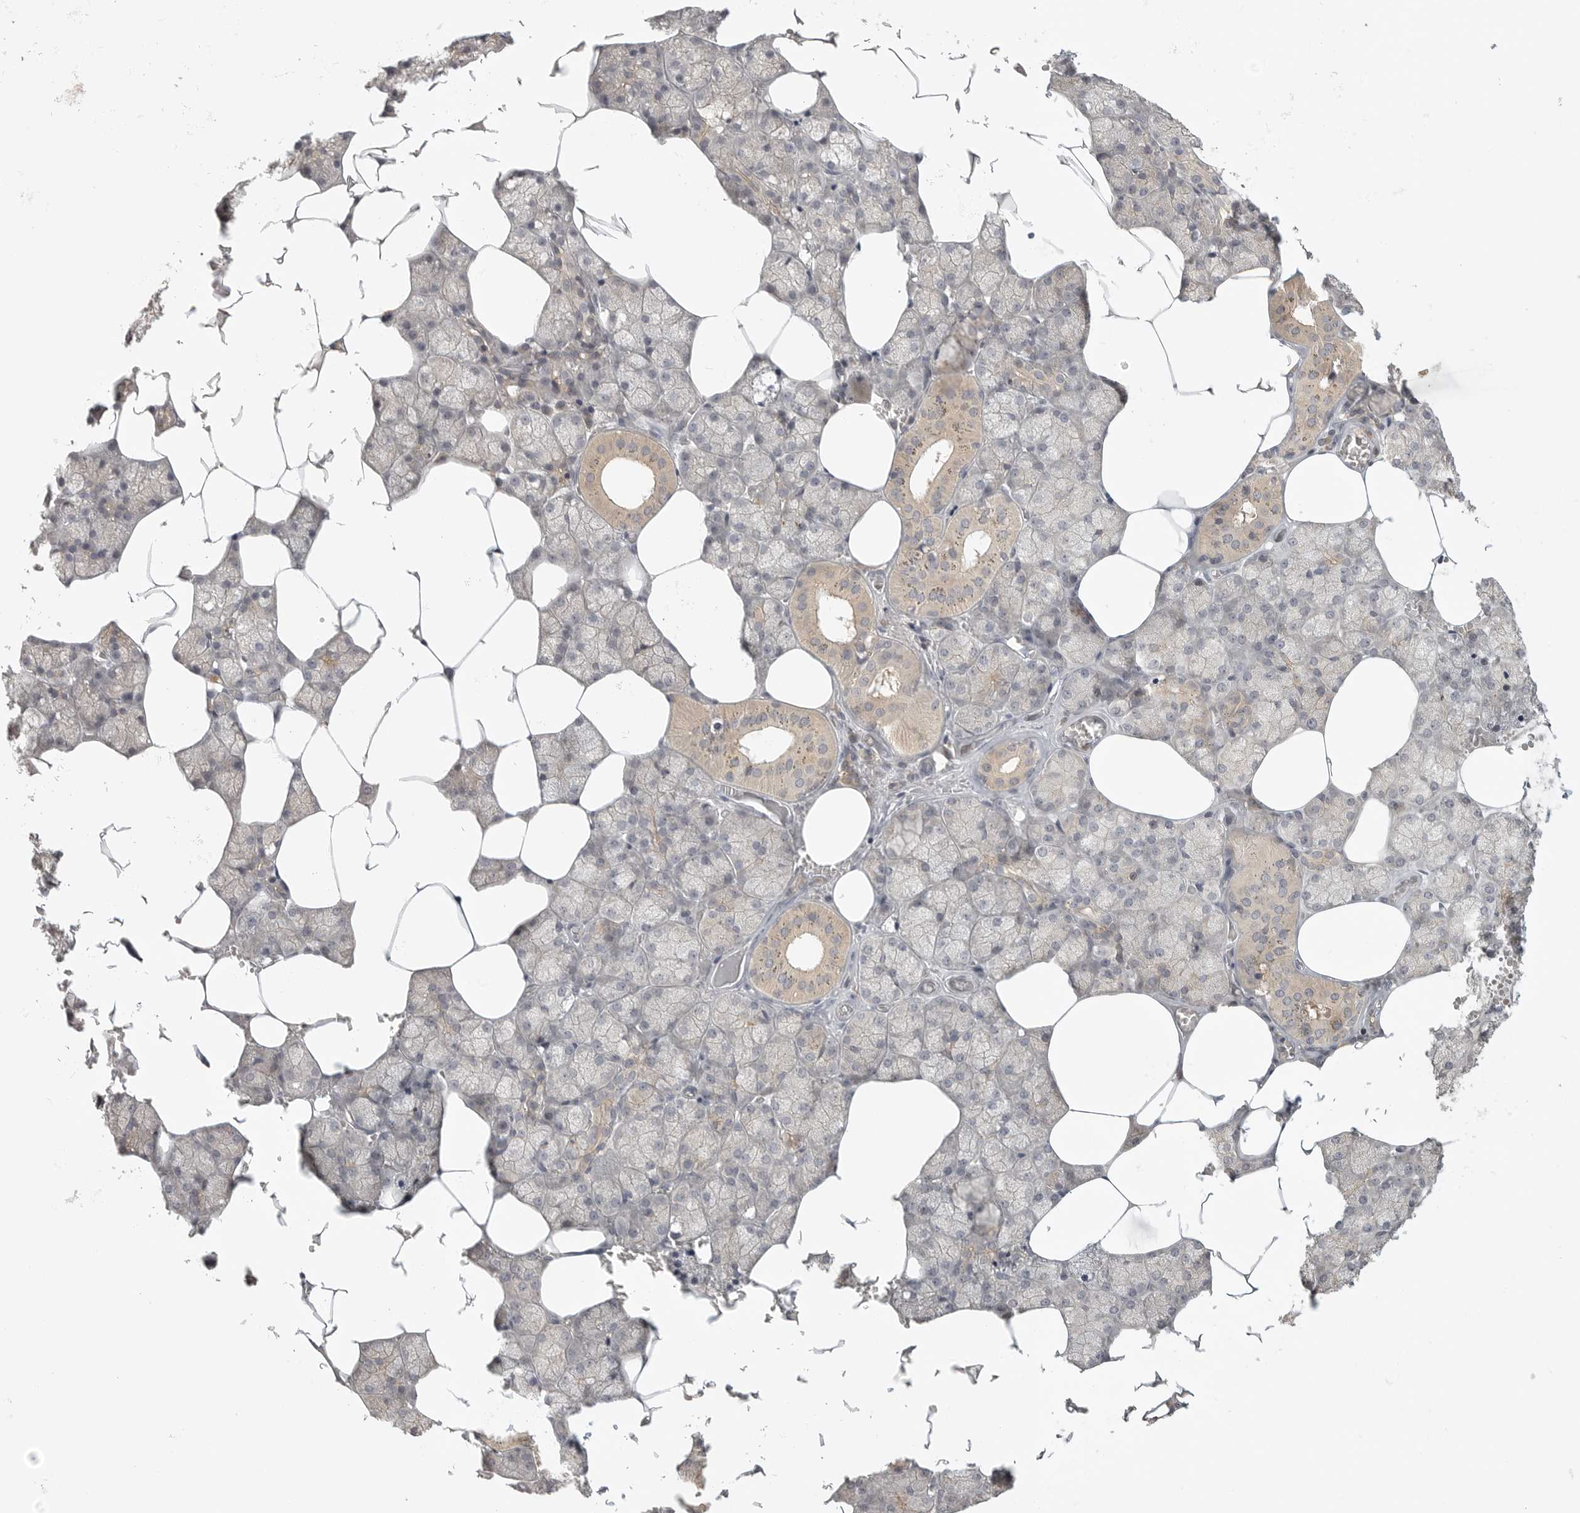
{"staining": {"intensity": "weak", "quantity": "25%-75%", "location": "cytoplasmic/membranous"}, "tissue": "salivary gland", "cell_type": "Glandular cells", "image_type": "normal", "snomed": [{"axis": "morphology", "description": "Normal tissue, NOS"}, {"axis": "topography", "description": "Salivary gland"}], "caption": "IHC image of unremarkable salivary gland stained for a protein (brown), which shows low levels of weak cytoplasmic/membranous positivity in about 25%-75% of glandular cells.", "gene": "DBNL", "patient": {"sex": "male", "age": 62}}